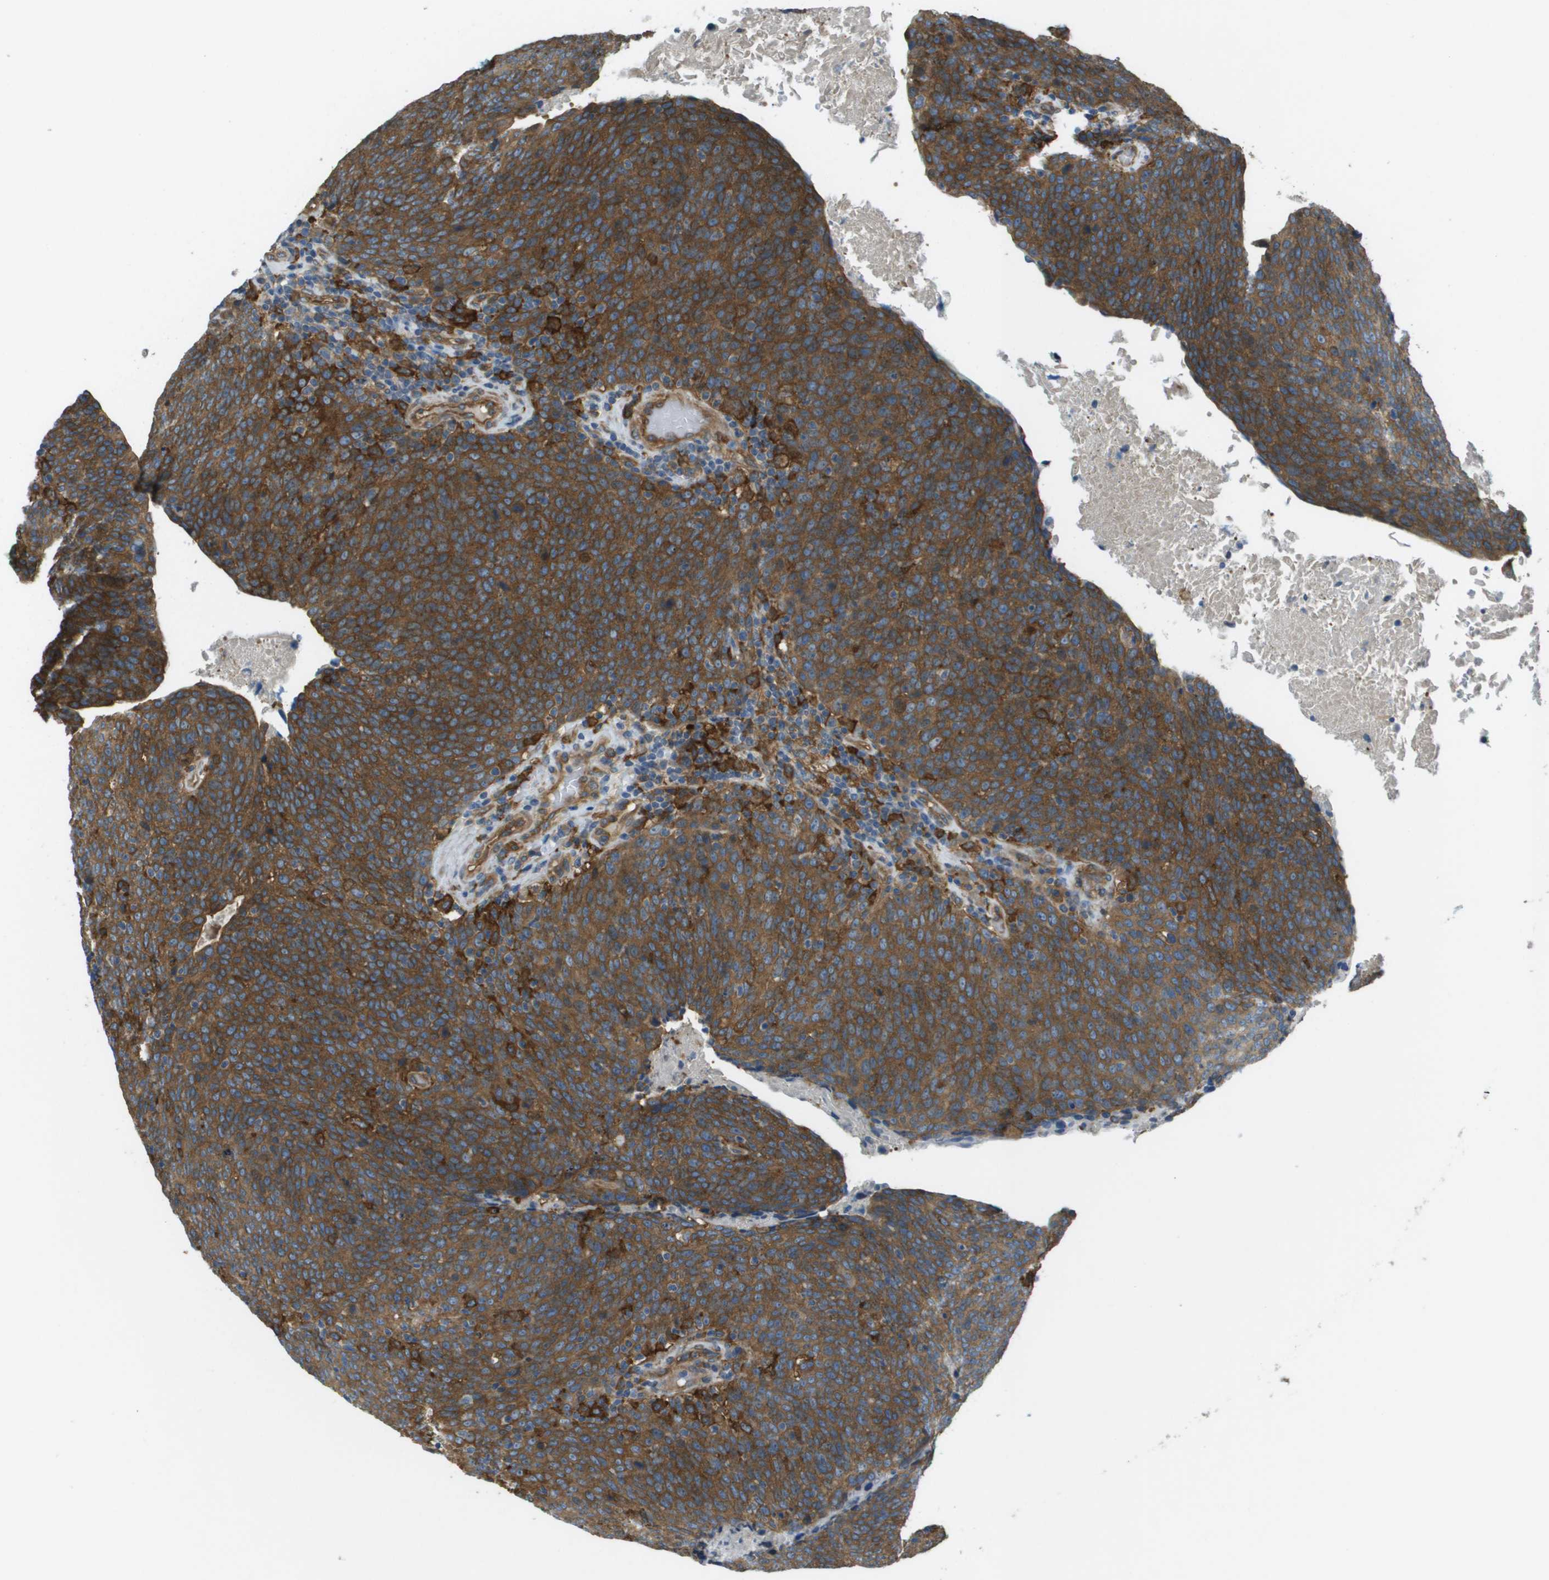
{"staining": {"intensity": "strong", "quantity": ">75%", "location": "cytoplasmic/membranous"}, "tissue": "head and neck cancer", "cell_type": "Tumor cells", "image_type": "cancer", "snomed": [{"axis": "morphology", "description": "Squamous cell carcinoma, NOS"}, {"axis": "morphology", "description": "Squamous cell carcinoma, metastatic, NOS"}, {"axis": "topography", "description": "Lymph node"}, {"axis": "topography", "description": "Head-Neck"}], "caption": "Immunohistochemistry (IHC) (DAB (3,3'-diaminobenzidine)) staining of metastatic squamous cell carcinoma (head and neck) demonstrates strong cytoplasmic/membranous protein expression in about >75% of tumor cells.", "gene": "CORO1B", "patient": {"sex": "male", "age": 62}}